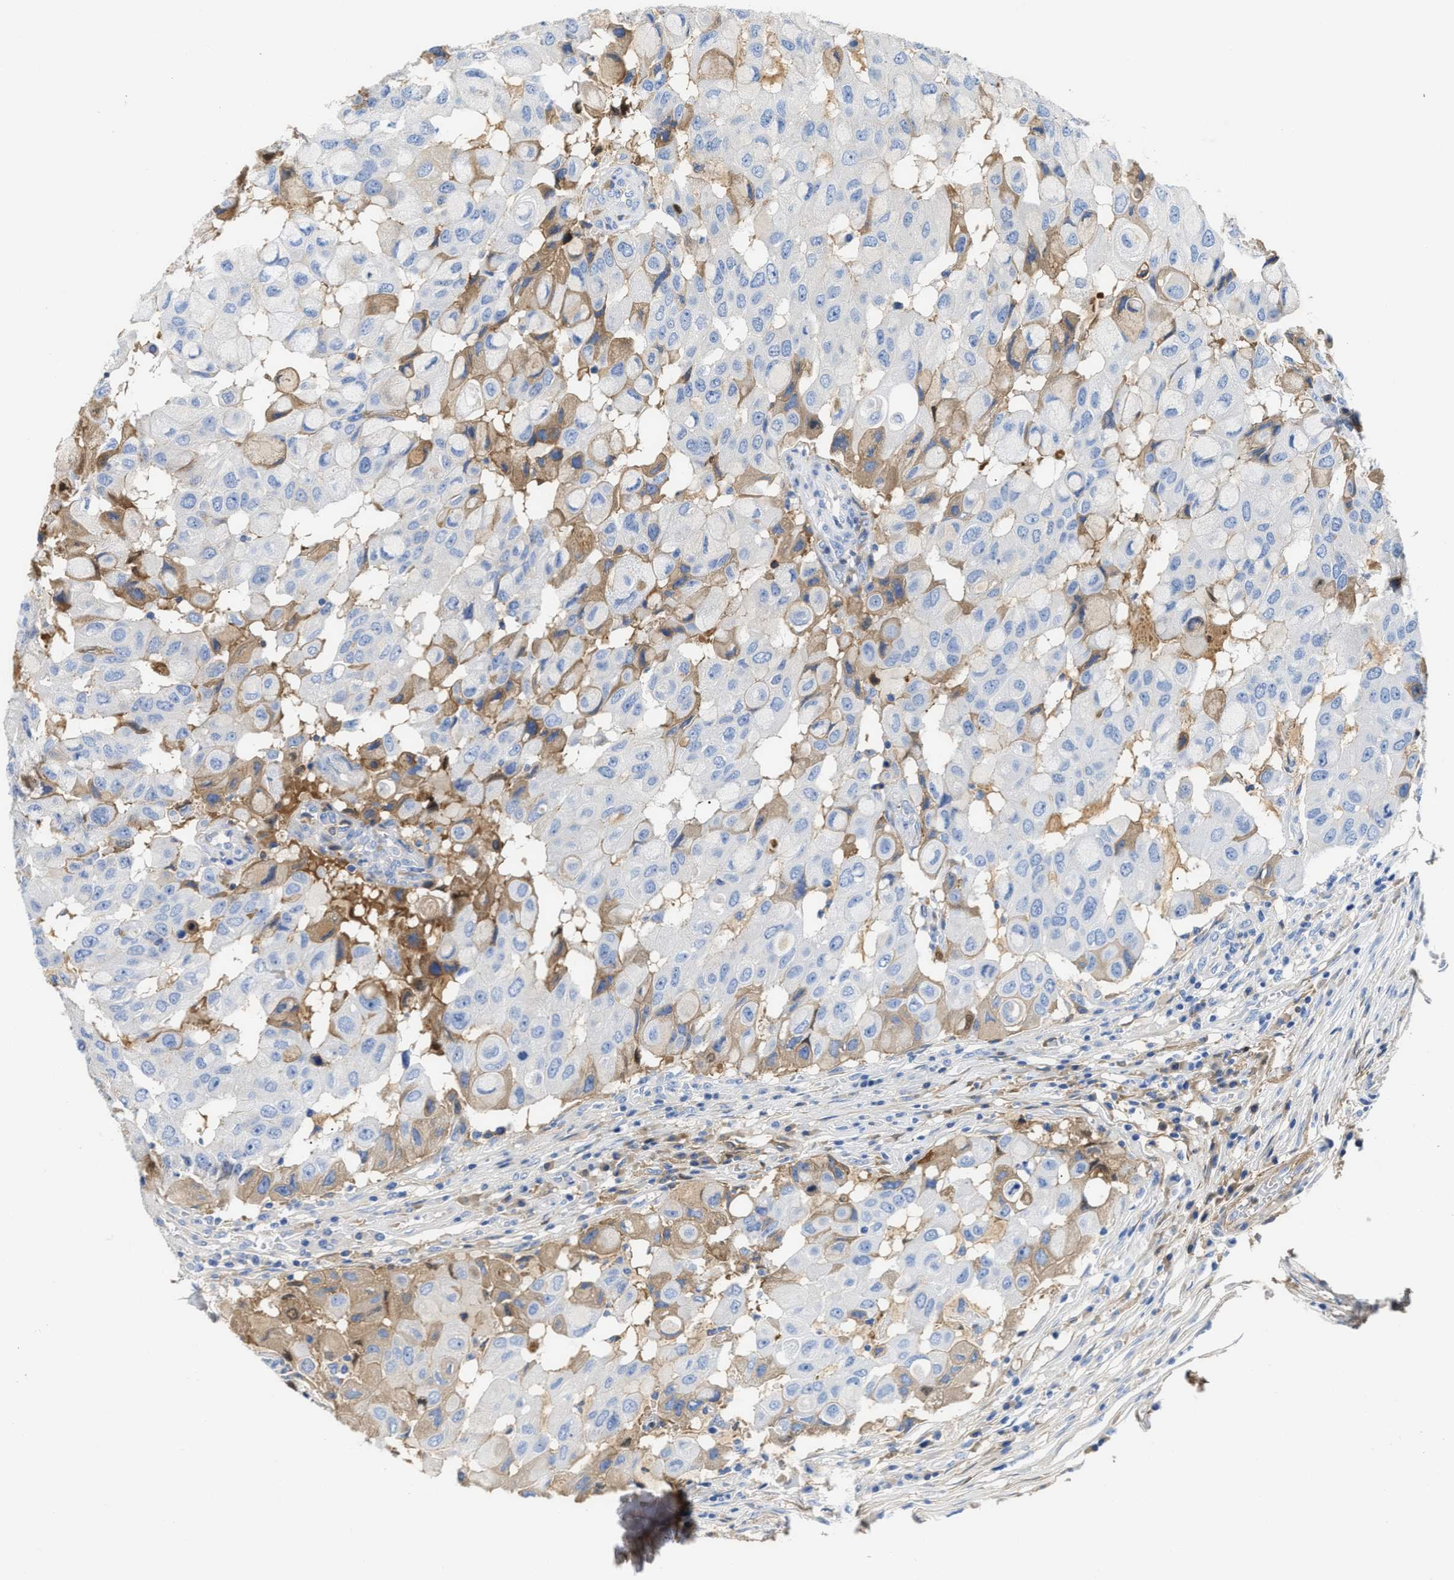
{"staining": {"intensity": "moderate", "quantity": "<25%", "location": "cytoplasmic/membranous"}, "tissue": "breast cancer", "cell_type": "Tumor cells", "image_type": "cancer", "snomed": [{"axis": "morphology", "description": "Duct carcinoma"}, {"axis": "topography", "description": "Breast"}], "caption": "IHC staining of breast infiltrating ductal carcinoma, which reveals low levels of moderate cytoplasmic/membranous staining in about <25% of tumor cells indicating moderate cytoplasmic/membranous protein positivity. The staining was performed using DAB (brown) for protein detection and nuclei were counterstained in hematoxylin (blue).", "gene": "GC", "patient": {"sex": "female", "age": 27}}